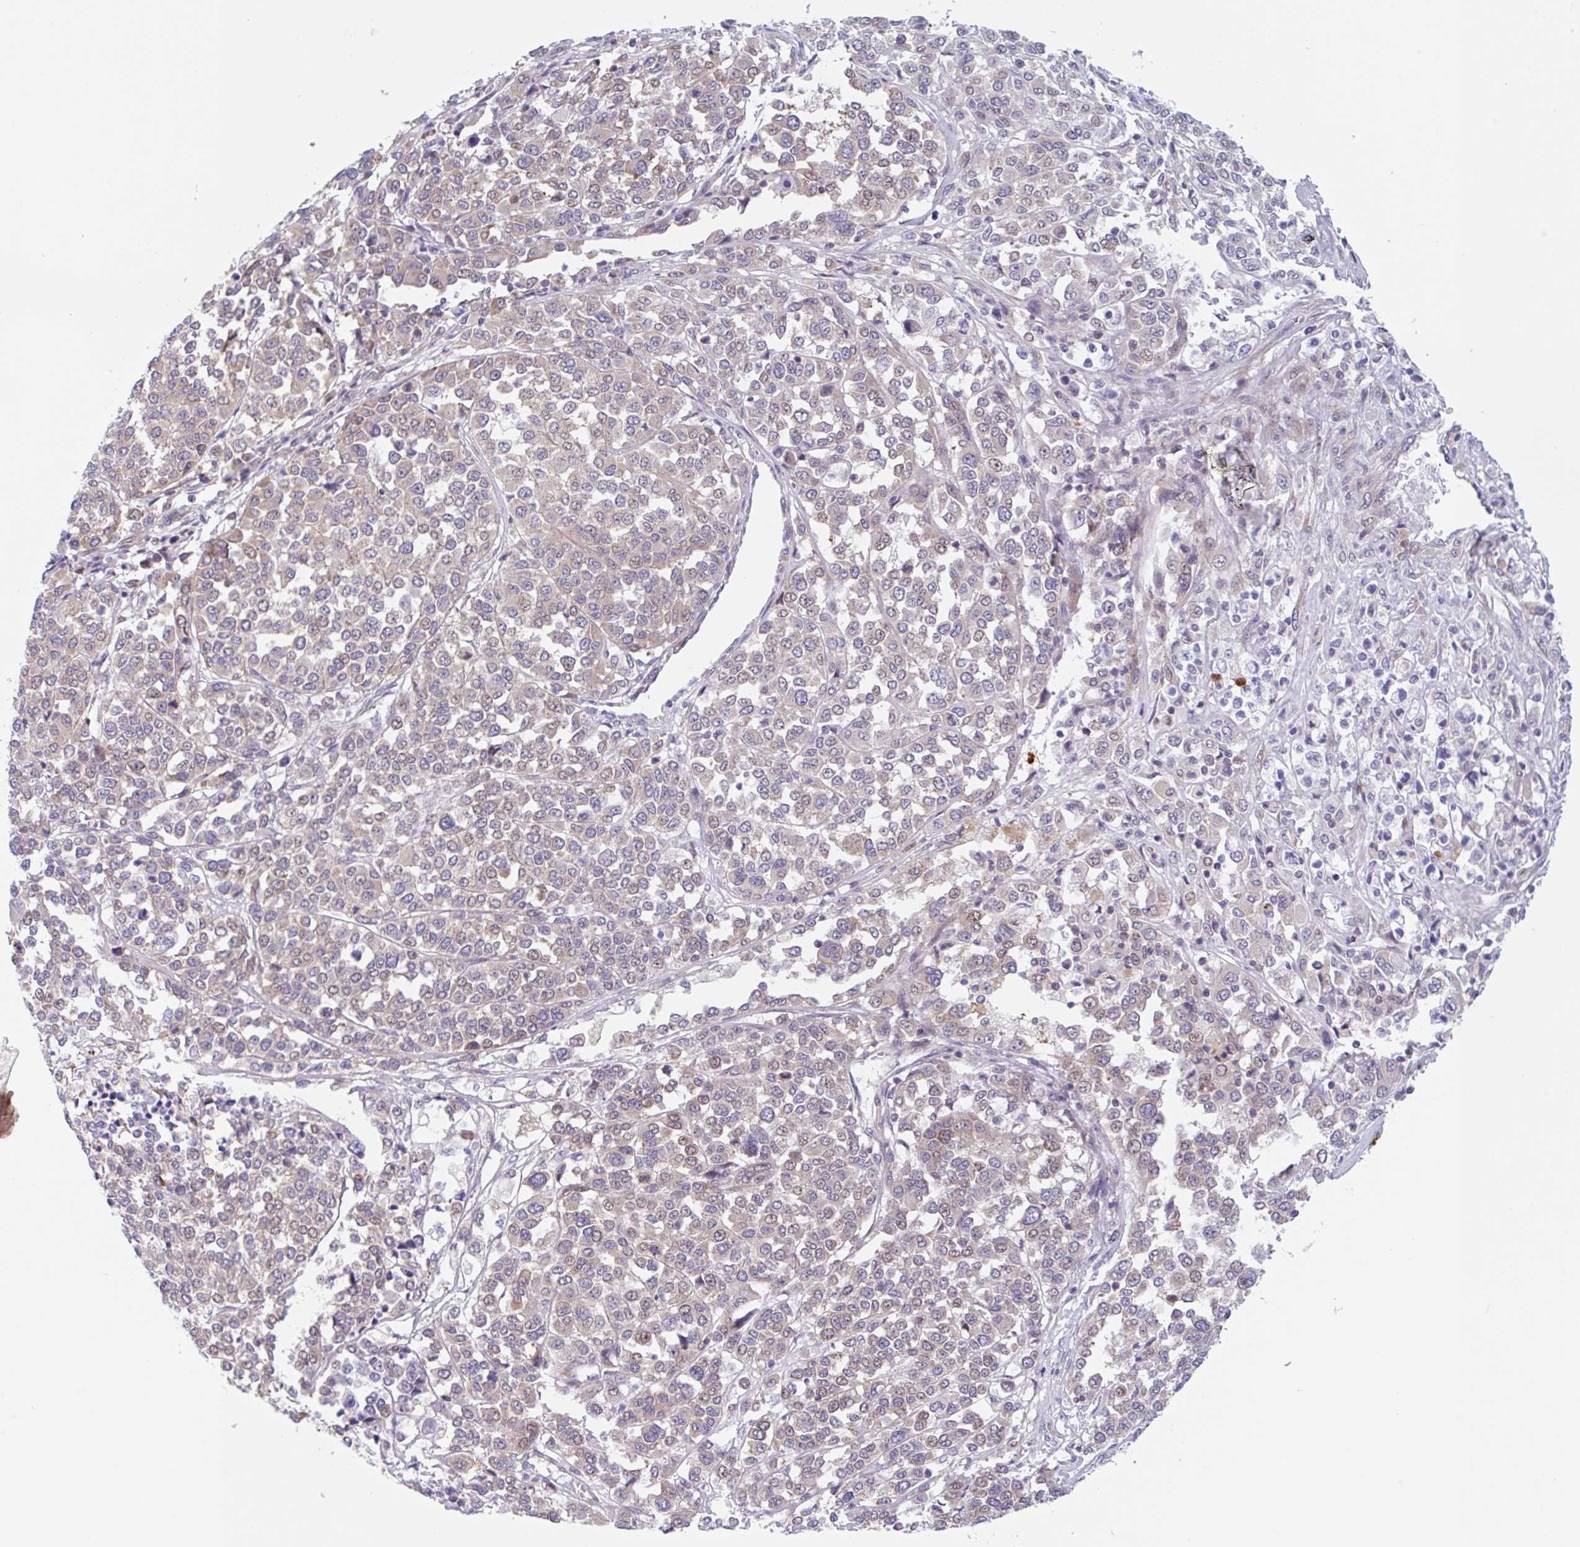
{"staining": {"intensity": "weak", "quantity": "<25%", "location": "cytoplasmic/membranous"}, "tissue": "melanoma", "cell_type": "Tumor cells", "image_type": "cancer", "snomed": [{"axis": "morphology", "description": "Malignant melanoma, Metastatic site"}, {"axis": "topography", "description": "Lymph node"}], "caption": "Immunohistochemical staining of human malignant melanoma (metastatic site) demonstrates no significant staining in tumor cells.", "gene": "TBPL2", "patient": {"sex": "male", "age": 44}}